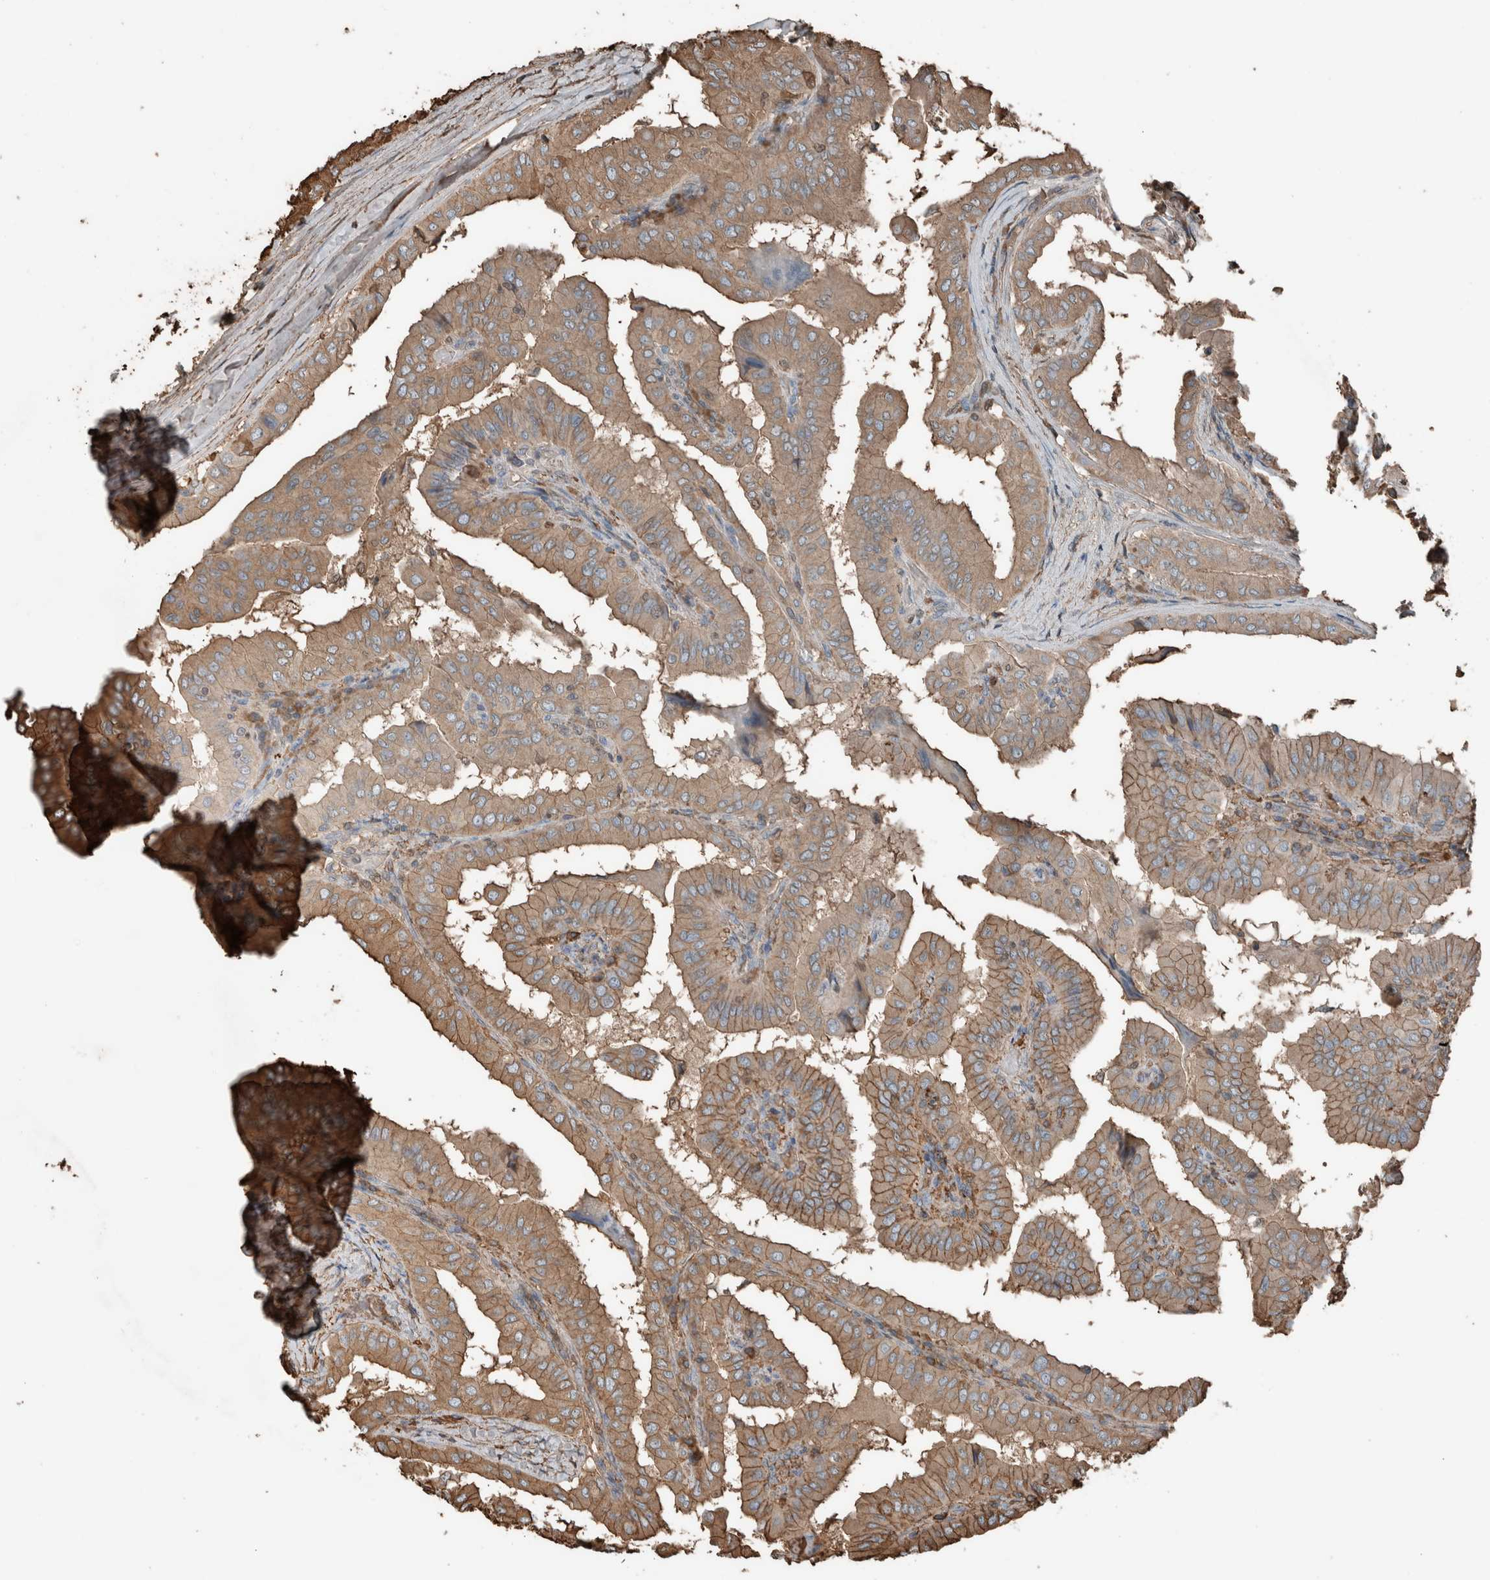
{"staining": {"intensity": "weak", "quantity": ">75%", "location": "cytoplasmic/membranous"}, "tissue": "thyroid cancer", "cell_type": "Tumor cells", "image_type": "cancer", "snomed": [{"axis": "morphology", "description": "Papillary adenocarcinoma, NOS"}, {"axis": "topography", "description": "Thyroid gland"}], "caption": "DAB immunohistochemical staining of thyroid cancer (papillary adenocarcinoma) shows weak cytoplasmic/membranous protein positivity in approximately >75% of tumor cells.", "gene": "USP34", "patient": {"sex": "male", "age": 33}}